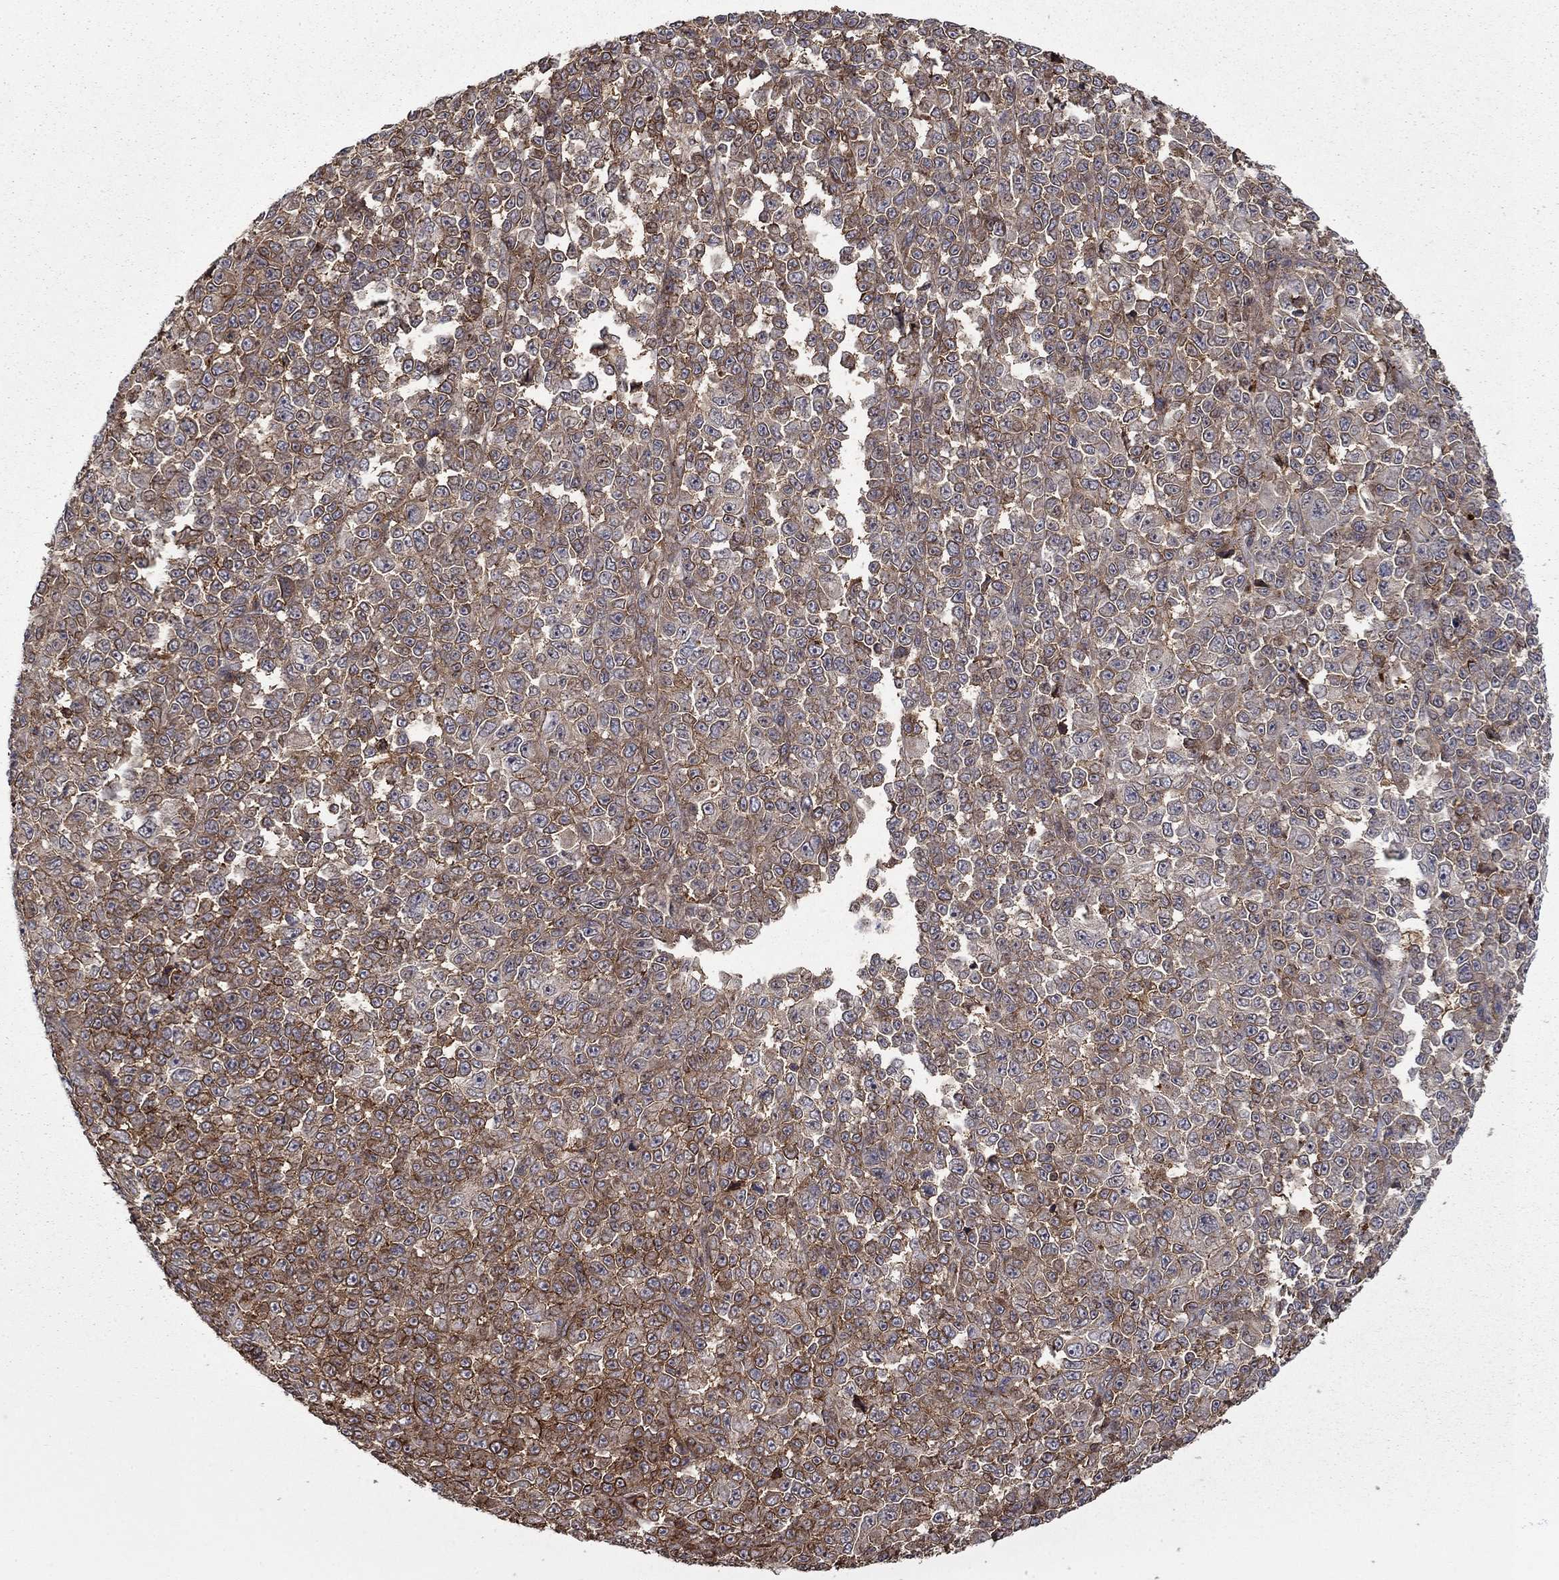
{"staining": {"intensity": "moderate", "quantity": "25%-75%", "location": "cytoplasmic/membranous"}, "tissue": "melanoma", "cell_type": "Tumor cells", "image_type": "cancer", "snomed": [{"axis": "morphology", "description": "Malignant melanoma, NOS"}, {"axis": "topography", "description": "Skin"}], "caption": "Immunohistochemical staining of malignant melanoma exhibits medium levels of moderate cytoplasmic/membranous protein positivity in about 25%-75% of tumor cells.", "gene": "ADM", "patient": {"sex": "female", "age": 95}}